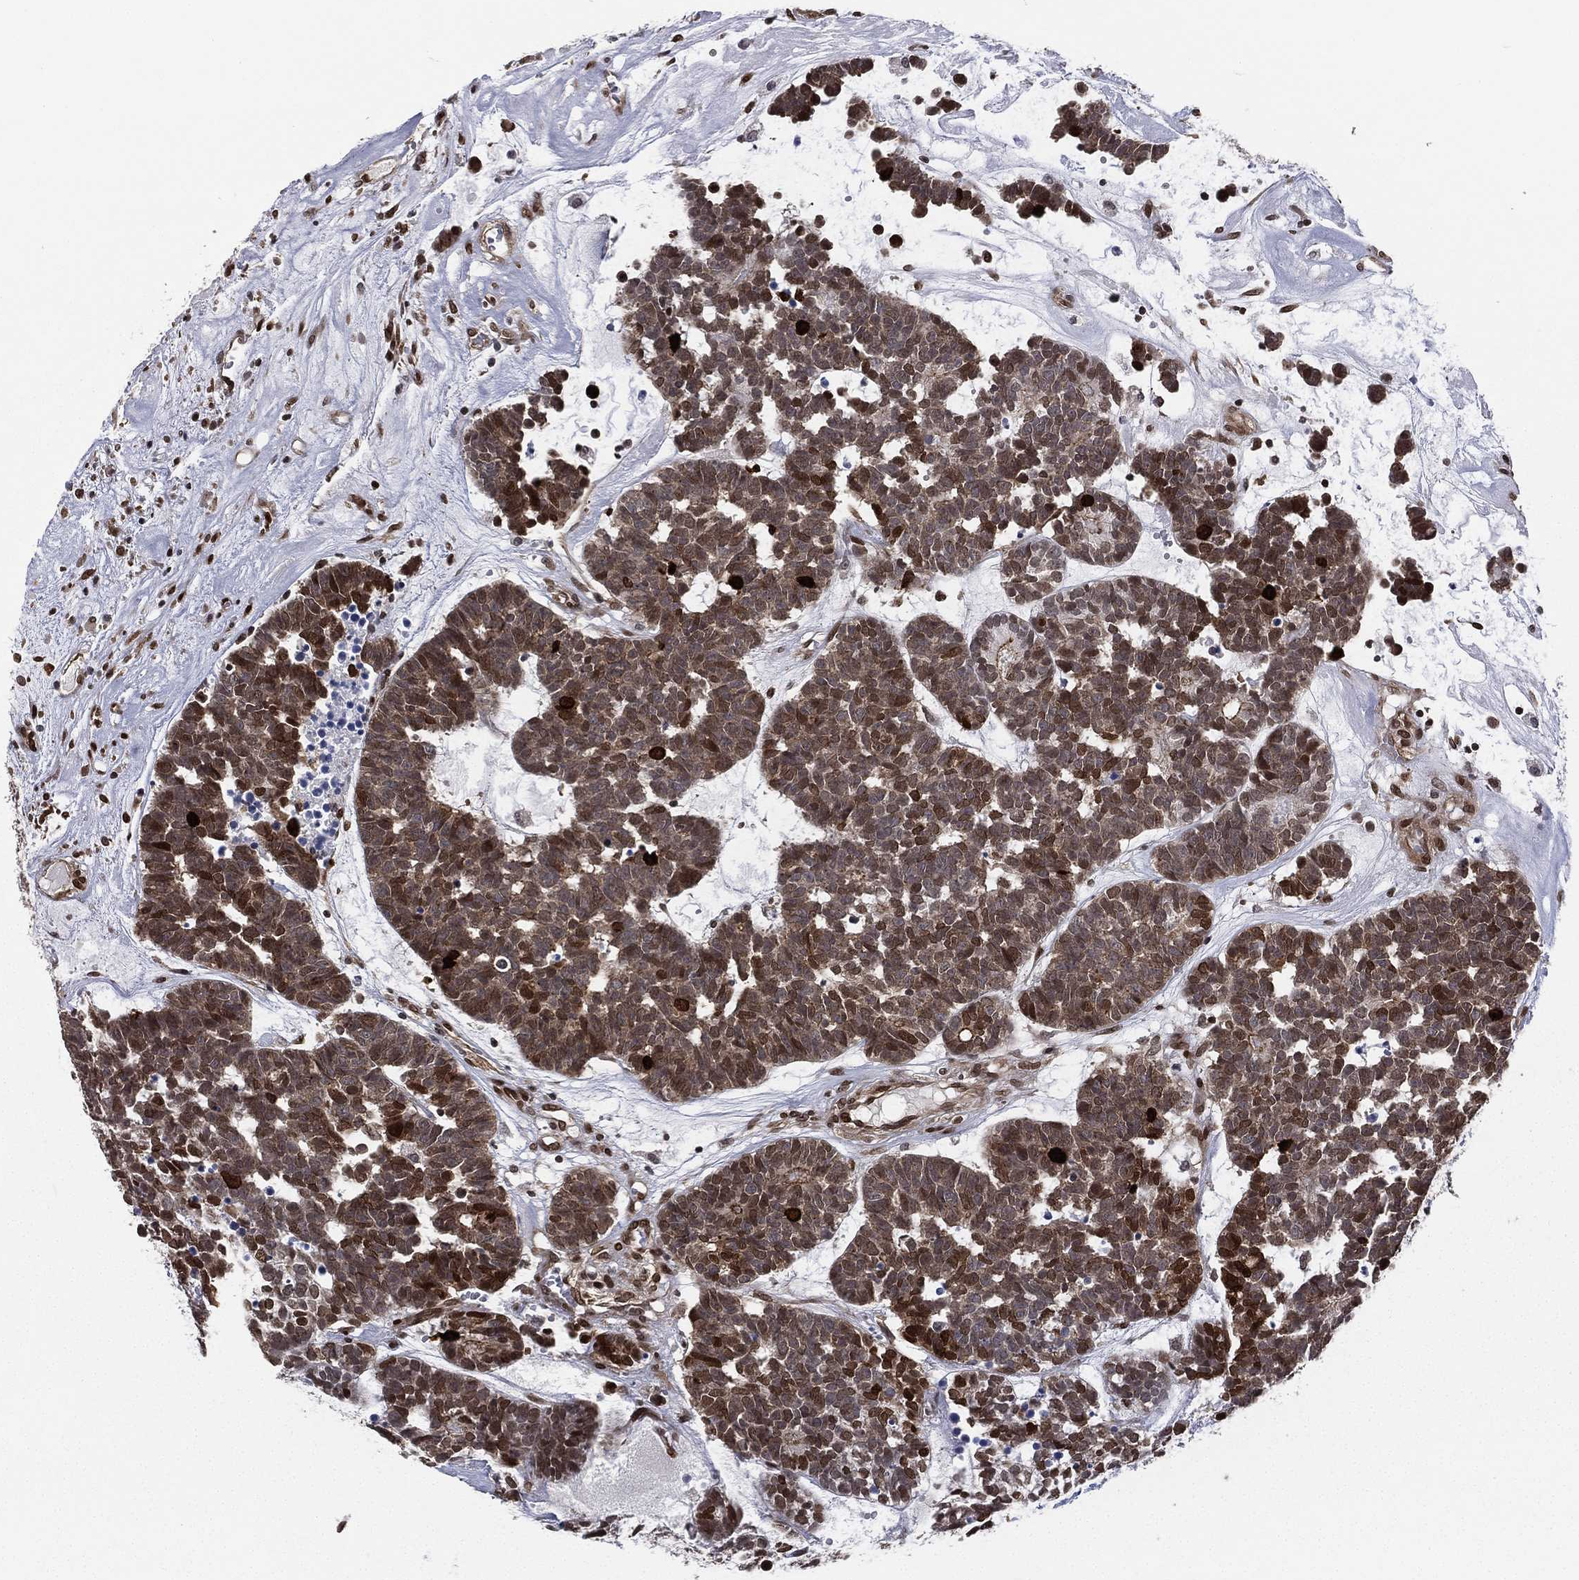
{"staining": {"intensity": "strong", "quantity": ">75%", "location": "nuclear"}, "tissue": "head and neck cancer", "cell_type": "Tumor cells", "image_type": "cancer", "snomed": [{"axis": "morphology", "description": "Adenocarcinoma, NOS"}, {"axis": "topography", "description": "Head-Neck"}], "caption": "Human head and neck cancer (adenocarcinoma) stained with a brown dye displays strong nuclear positive expression in approximately >75% of tumor cells.", "gene": "LMNB1", "patient": {"sex": "female", "age": 81}}